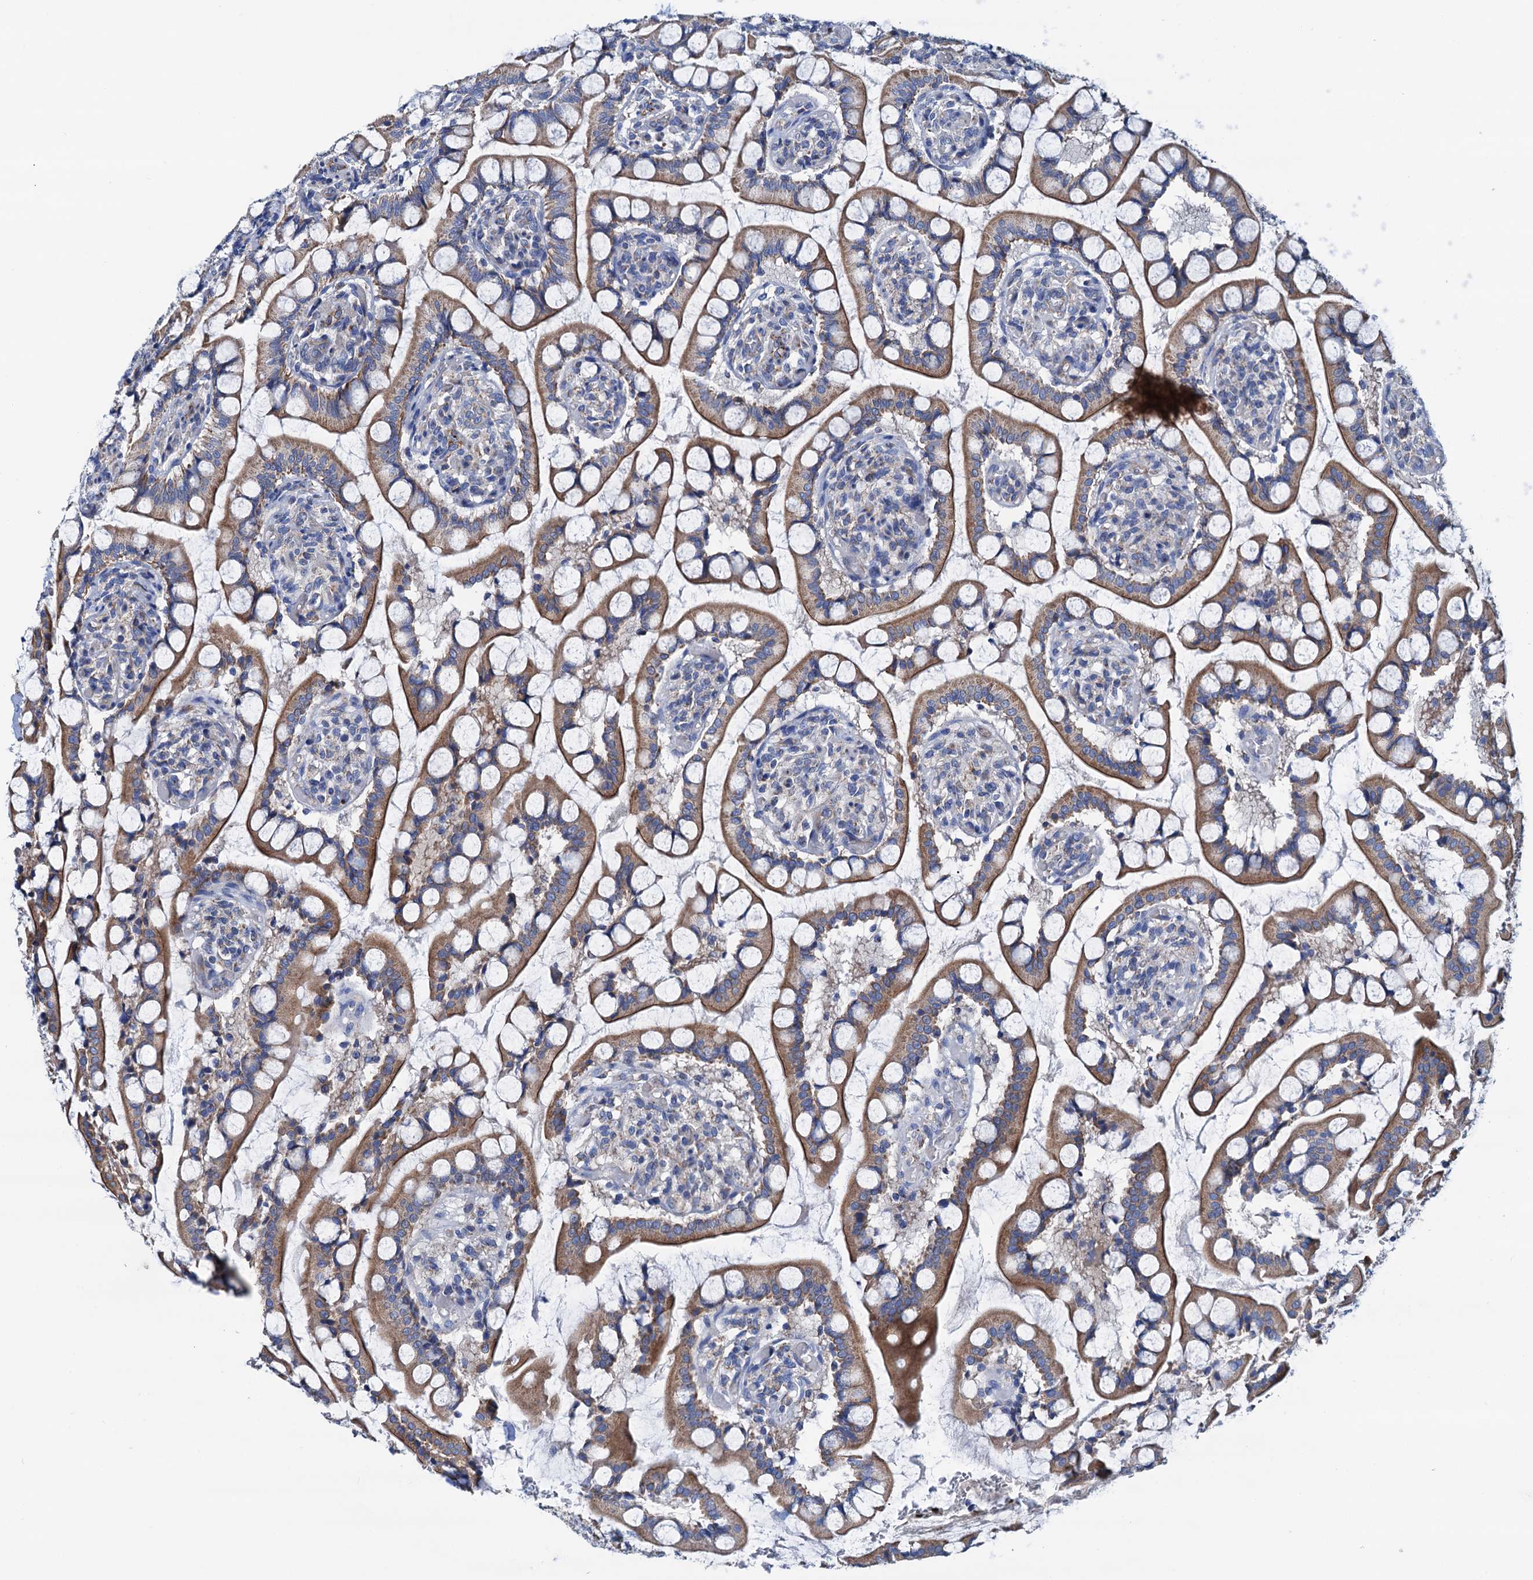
{"staining": {"intensity": "moderate", "quantity": ">75%", "location": "cytoplasmic/membranous"}, "tissue": "small intestine", "cell_type": "Glandular cells", "image_type": "normal", "snomed": [{"axis": "morphology", "description": "Normal tissue, NOS"}, {"axis": "topography", "description": "Small intestine"}], "caption": "Protein staining of normal small intestine shows moderate cytoplasmic/membranous staining in about >75% of glandular cells. (DAB IHC with brightfield microscopy, high magnification).", "gene": "RASSF9", "patient": {"sex": "male", "age": 52}}